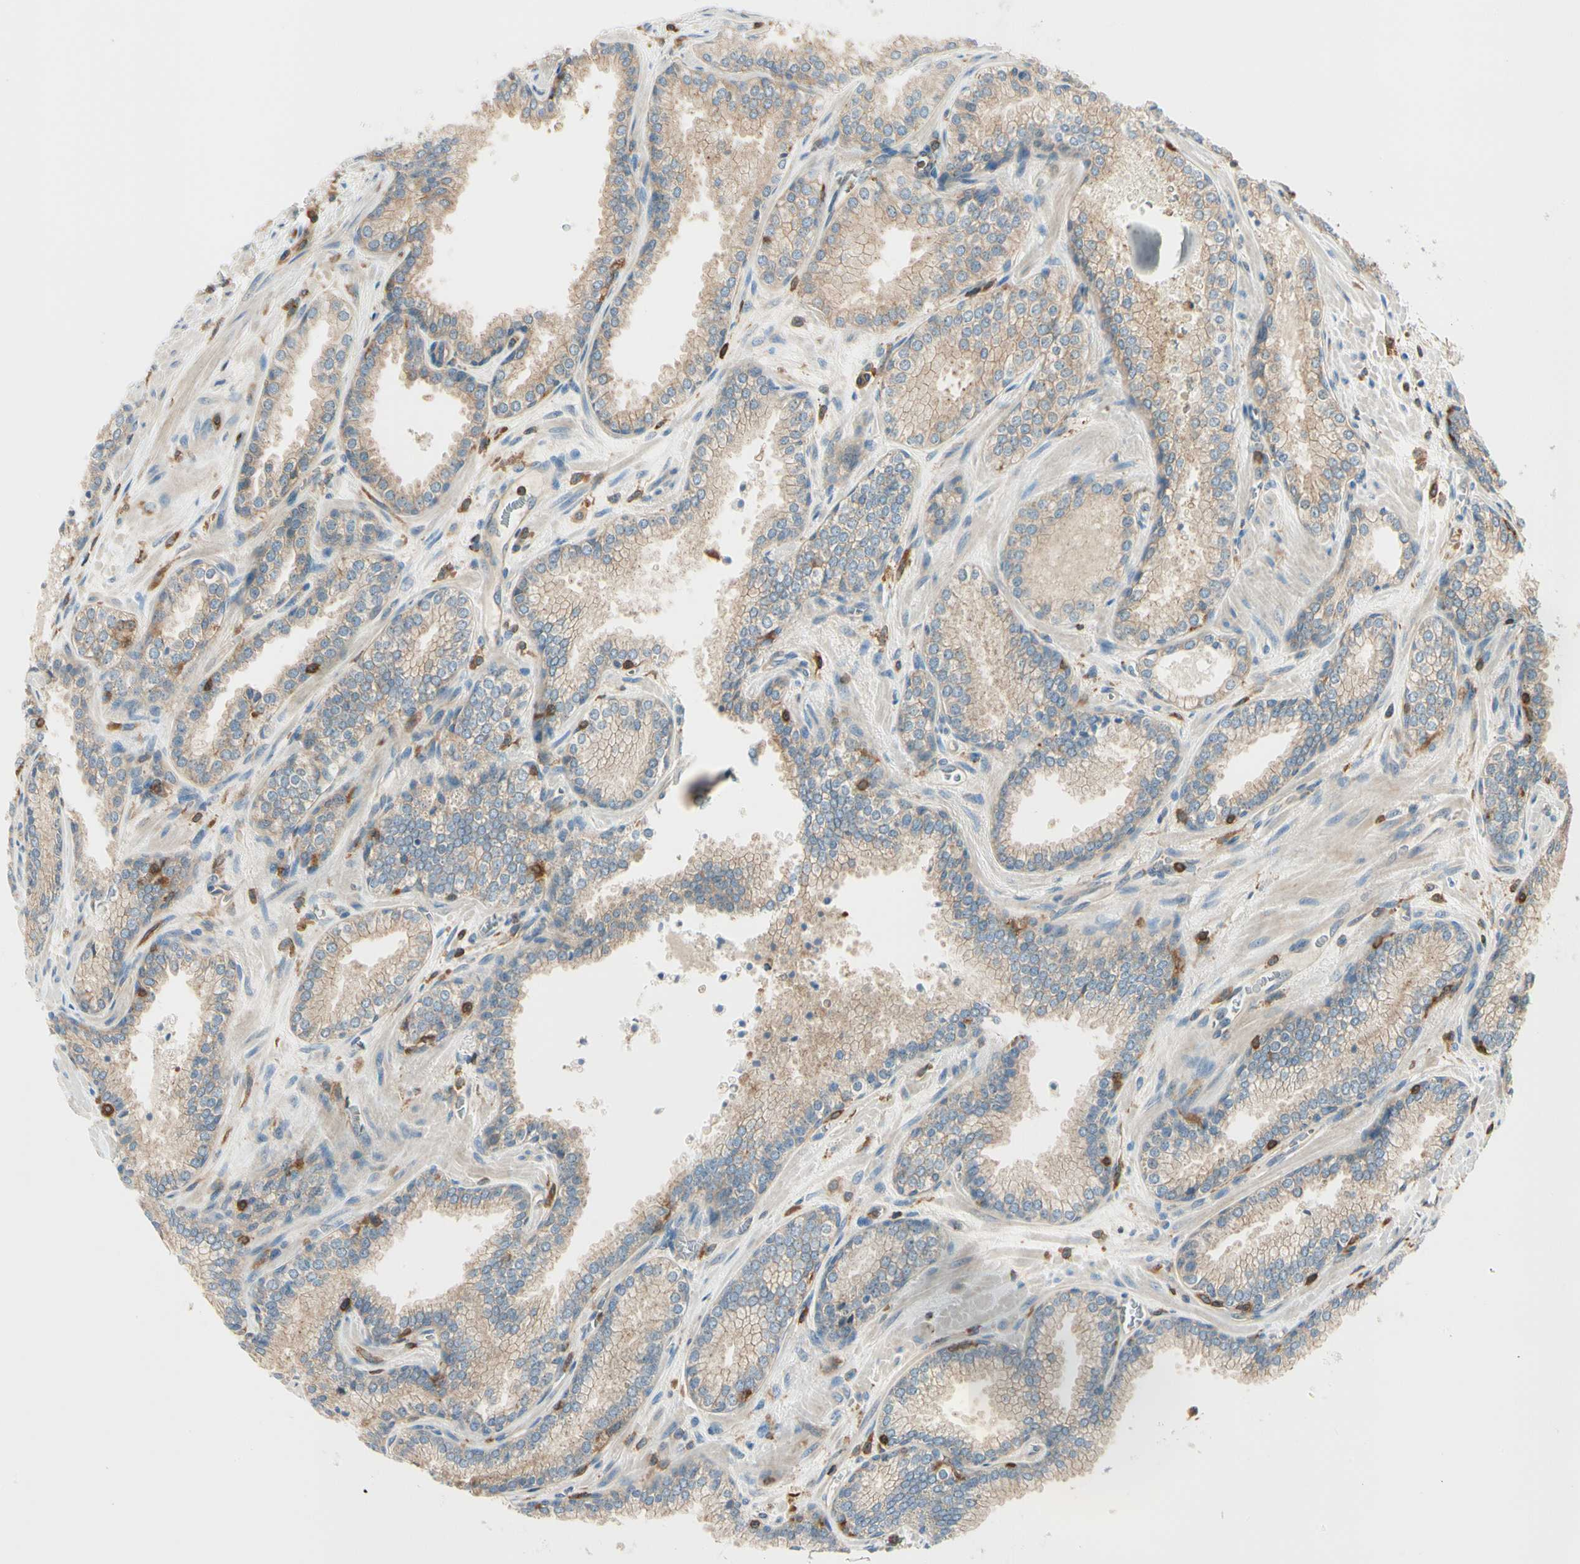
{"staining": {"intensity": "weak", "quantity": ">75%", "location": "cytoplasmic/membranous"}, "tissue": "prostate cancer", "cell_type": "Tumor cells", "image_type": "cancer", "snomed": [{"axis": "morphology", "description": "Adenocarcinoma, Low grade"}, {"axis": "topography", "description": "Prostate"}], "caption": "Protein analysis of prostate cancer tissue shows weak cytoplasmic/membranous expression in approximately >75% of tumor cells.", "gene": "CAPZA2", "patient": {"sex": "male", "age": 60}}